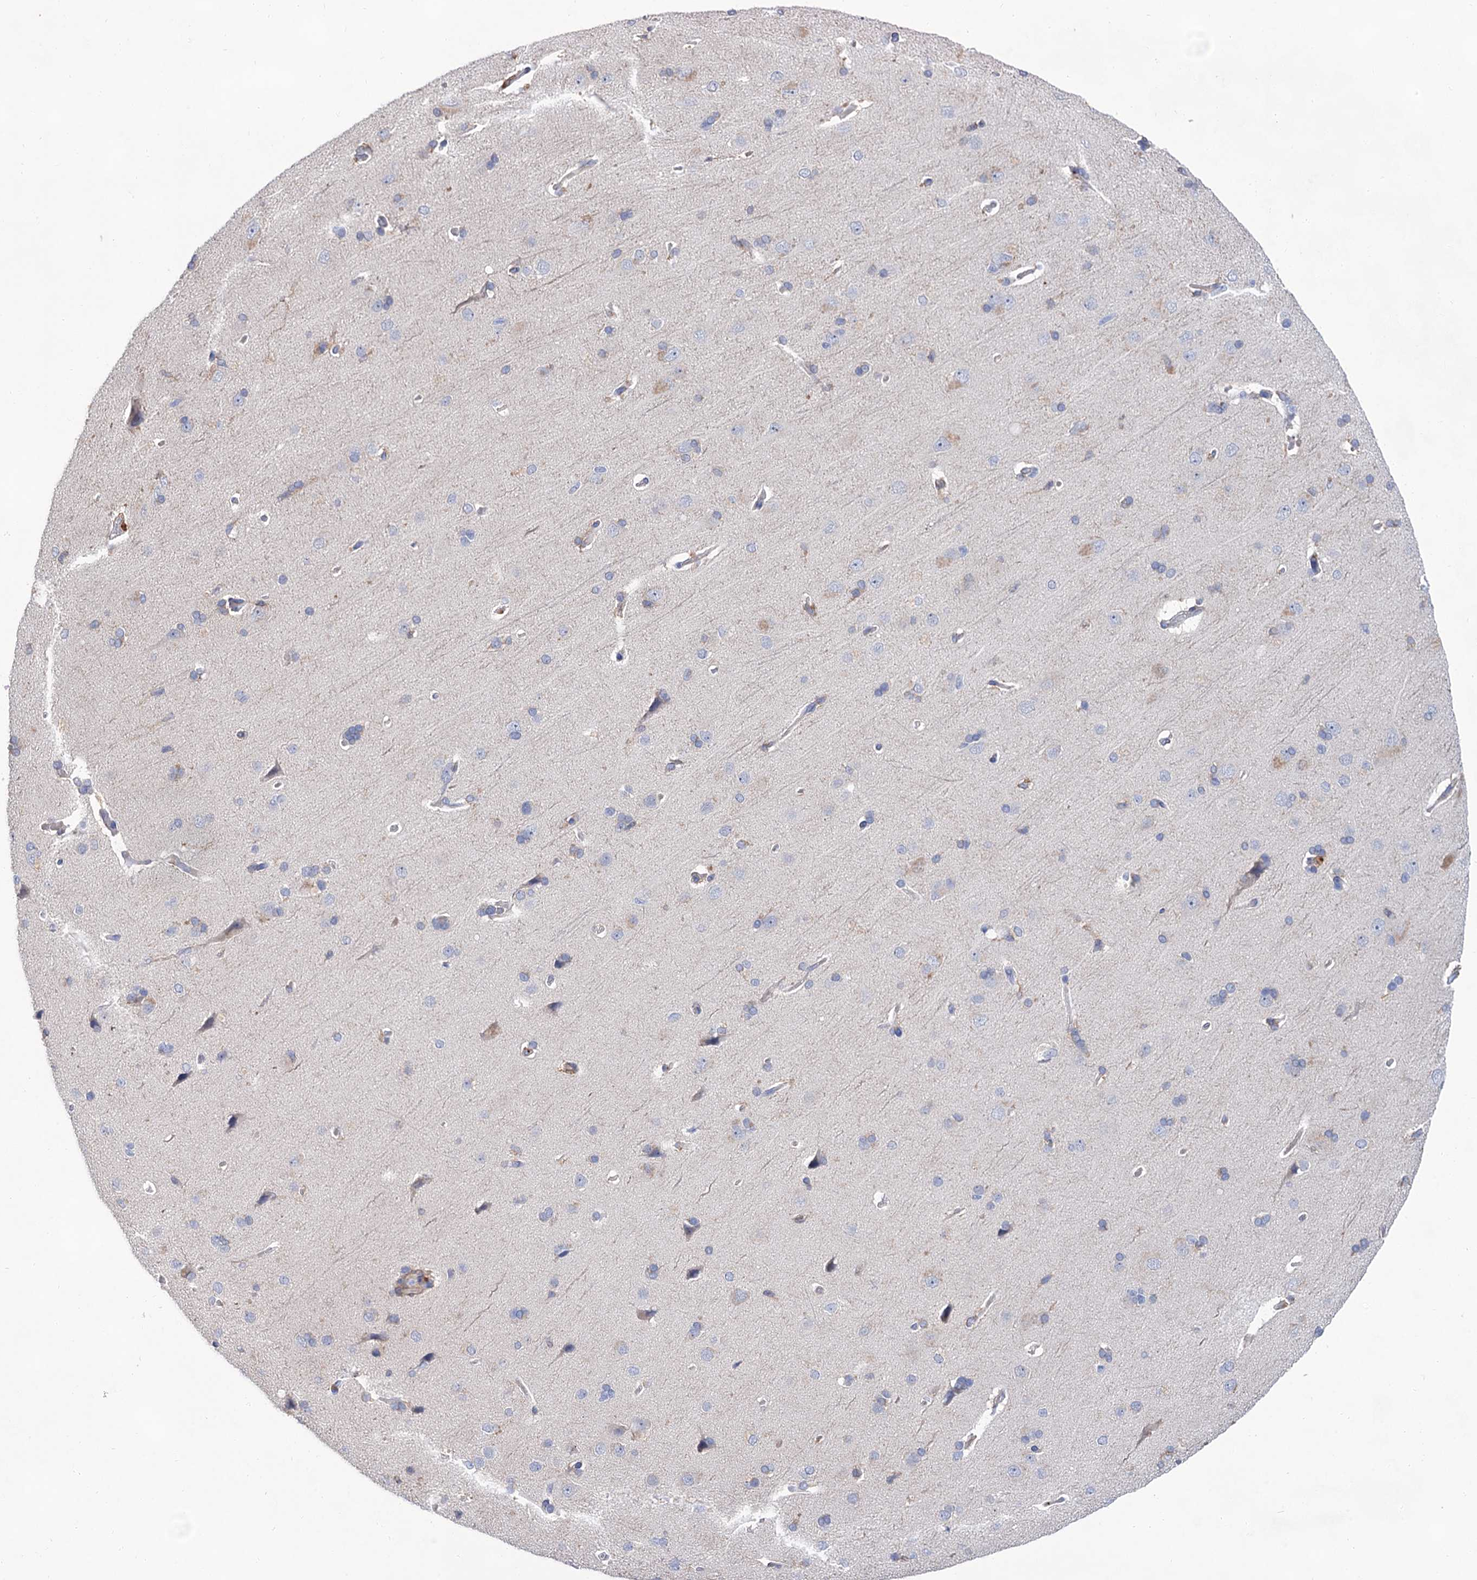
{"staining": {"intensity": "moderate", "quantity": "25%-75%", "location": "cytoplasmic/membranous"}, "tissue": "cerebral cortex", "cell_type": "Endothelial cells", "image_type": "normal", "snomed": [{"axis": "morphology", "description": "Normal tissue, NOS"}, {"axis": "topography", "description": "Cerebral cortex"}], "caption": "Immunohistochemistry staining of unremarkable cerebral cortex, which demonstrates medium levels of moderate cytoplasmic/membranous expression in approximately 25%-75% of endothelial cells indicating moderate cytoplasmic/membranous protein positivity. The staining was performed using DAB (brown) for protein detection and nuclei were counterstained in hematoxylin (blue).", "gene": "TMTC3", "patient": {"sex": "male", "age": 62}}